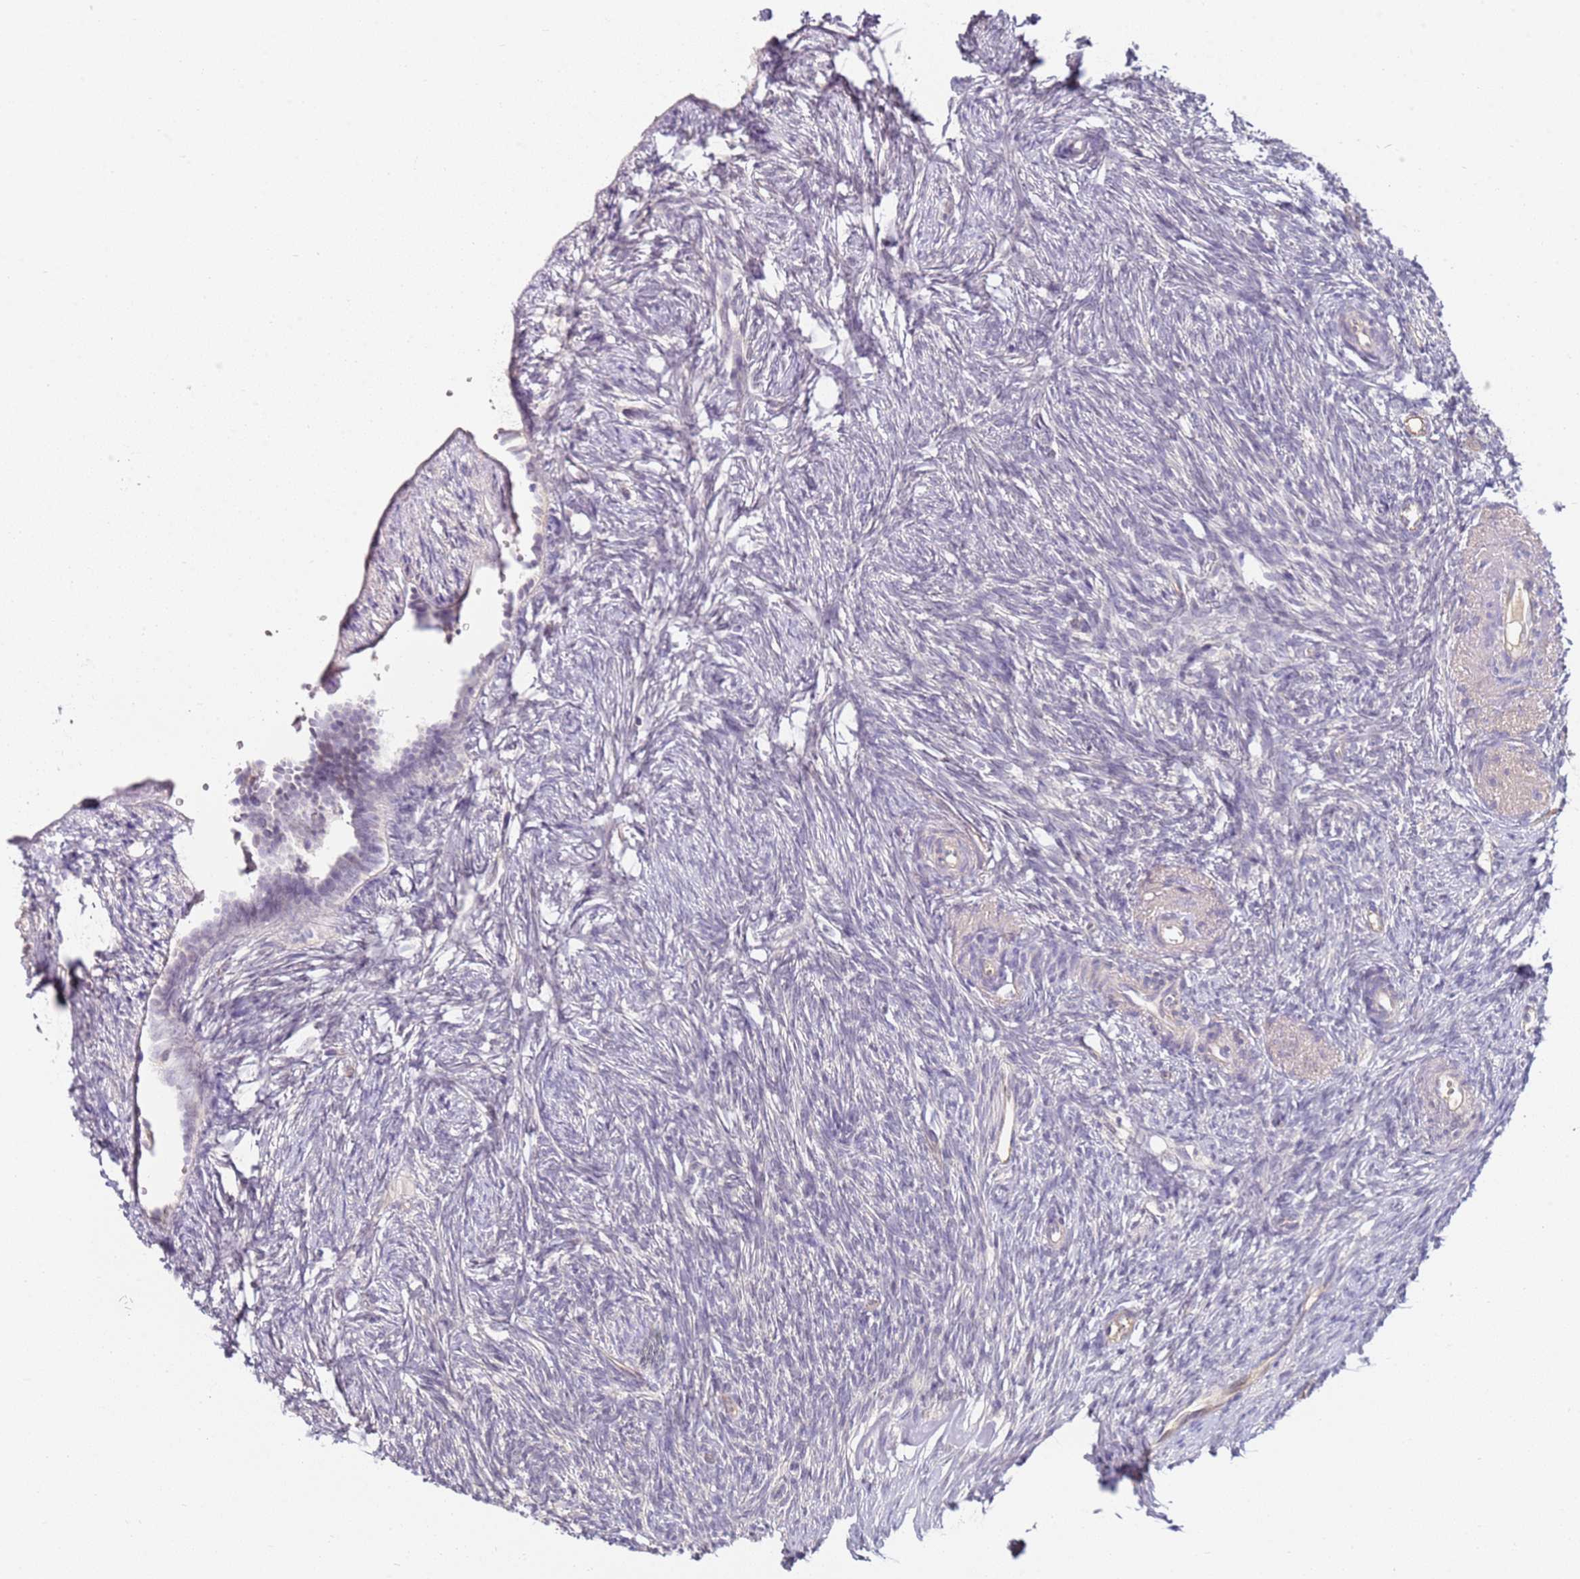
{"staining": {"intensity": "negative", "quantity": "none", "location": "none"}, "tissue": "ovary", "cell_type": "Ovarian stroma cells", "image_type": "normal", "snomed": [{"axis": "morphology", "description": "Normal tissue, NOS"}, {"axis": "topography", "description": "Ovary"}], "caption": "Ovarian stroma cells show no significant protein staining in normal ovary.", "gene": "WDR93", "patient": {"sex": "female", "age": 51}}